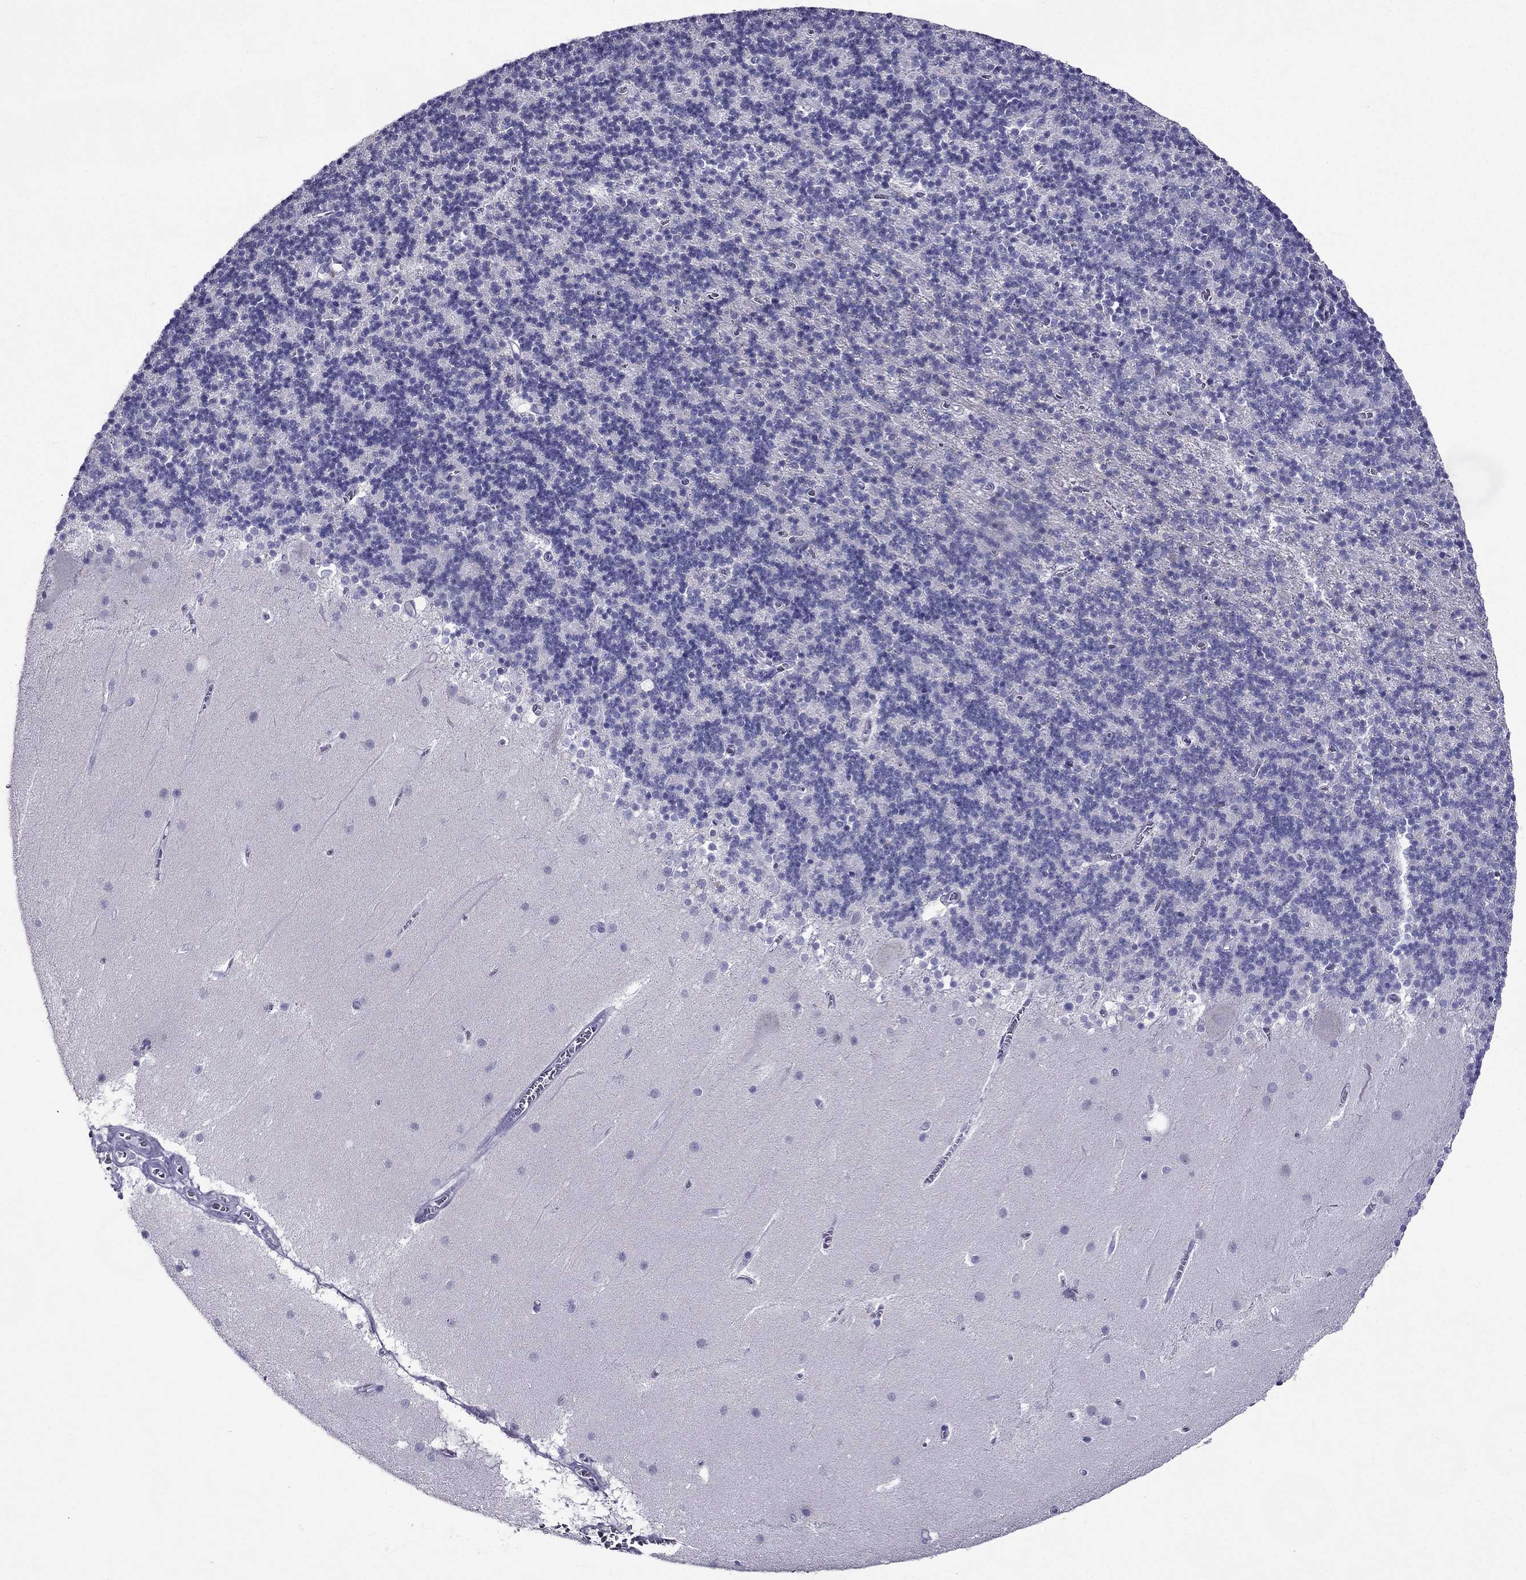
{"staining": {"intensity": "negative", "quantity": "none", "location": "none"}, "tissue": "cerebellum", "cell_type": "Cells in granular layer", "image_type": "normal", "snomed": [{"axis": "morphology", "description": "Normal tissue, NOS"}, {"axis": "topography", "description": "Cerebellum"}], "caption": "Immunohistochemistry photomicrograph of benign cerebellum: human cerebellum stained with DAB (3,3'-diaminobenzidine) exhibits no significant protein staining in cells in granular layer.", "gene": "ZNF541", "patient": {"sex": "male", "age": 70}}